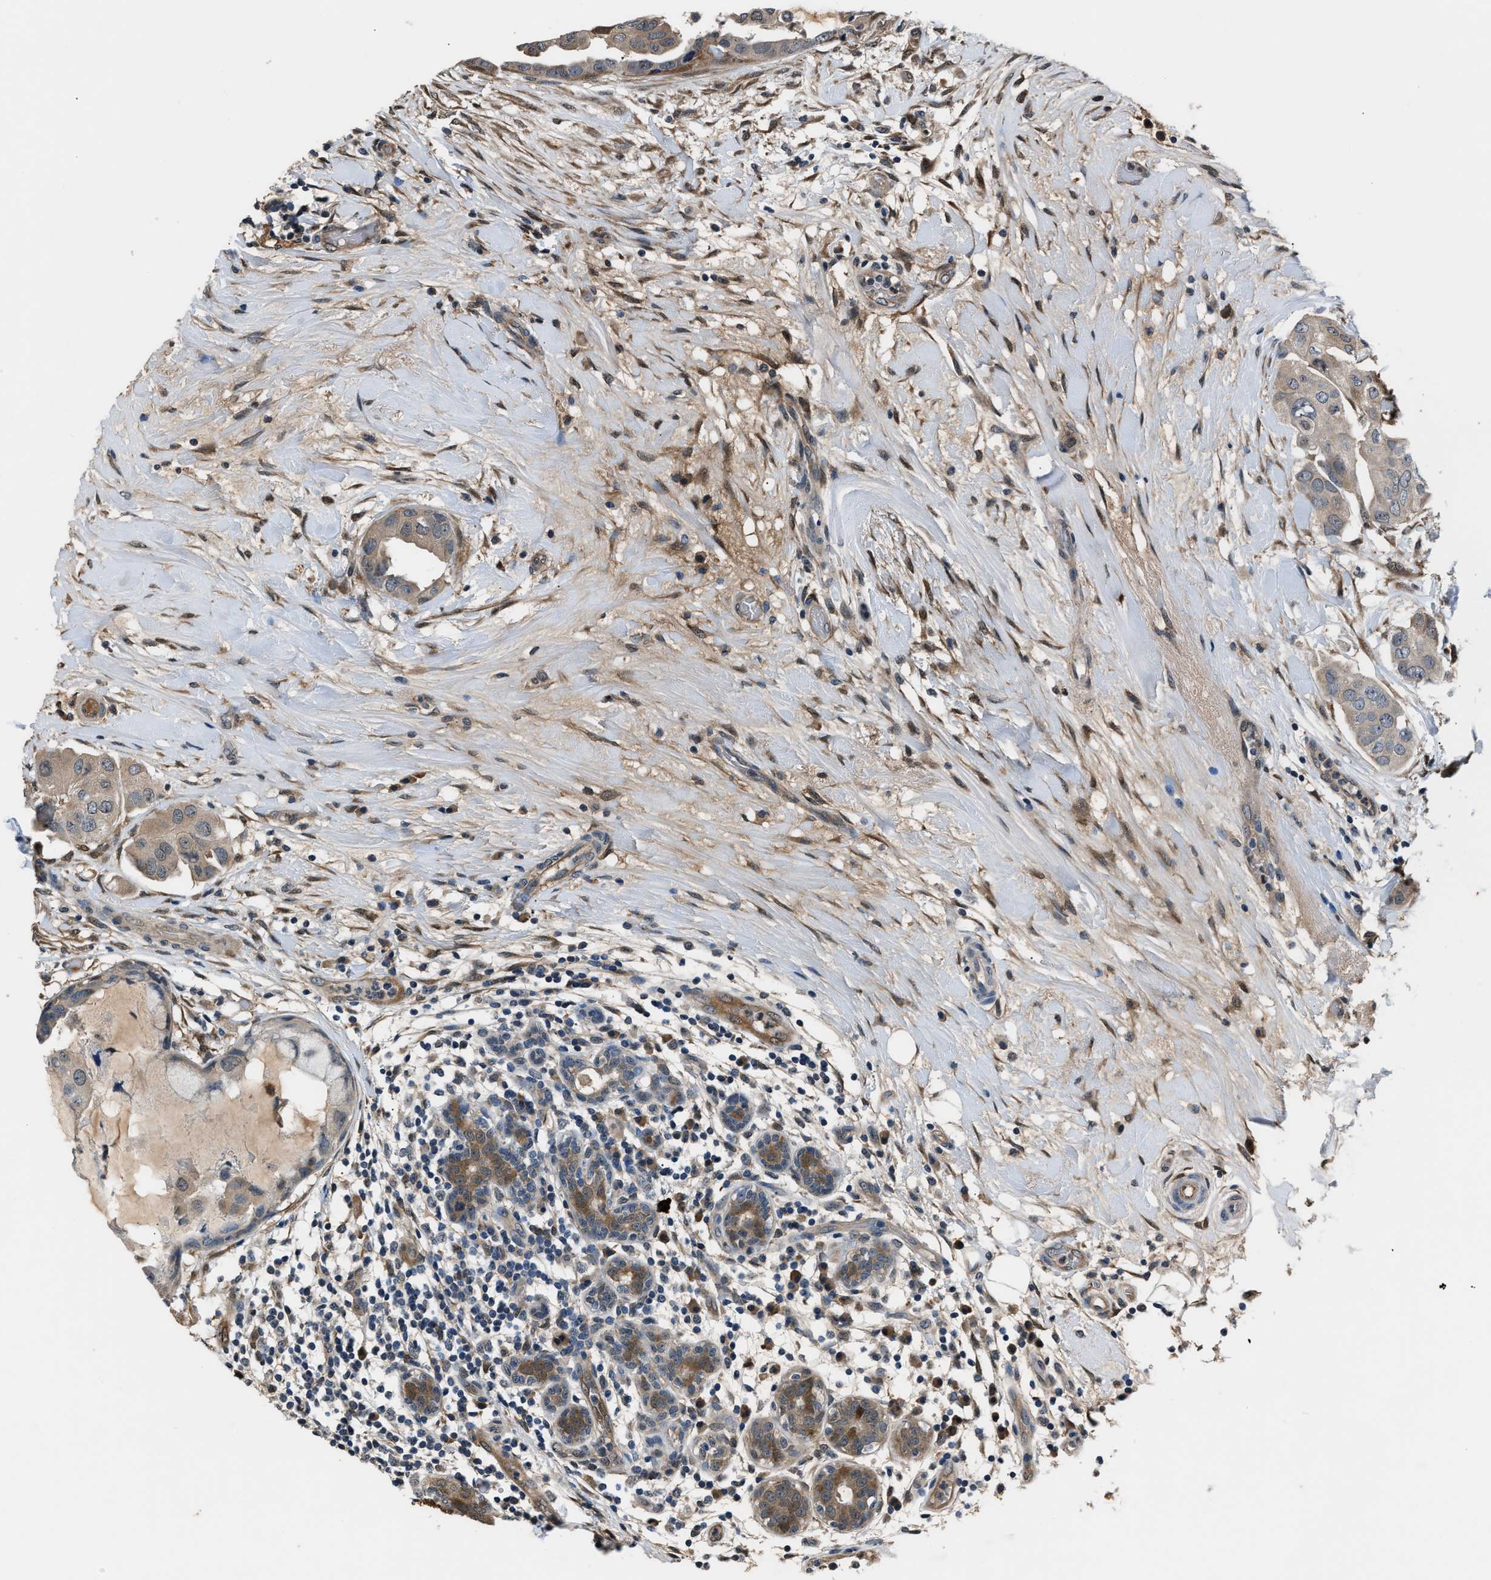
{"staining": {"intensity": "weak", "quantity": ">75%", "location": "cytoplasmic/membranous"}, "tissue": "breast cancer", "cell_type": "Tumor cells", "image_type": "cancer", "snomed": [{"axis": "morphology", "description": "Normal tissue, NOS"}, {"axis": "morphology", "description": "Duct carcinoma"}, {"axis": "topography", "description": "Breast"}], "caption": "Immunohistochemistry image of neoplastic tissue: breast cancer stained using immunohistochemistry exhibits low levels of weak protein expression localized specifically in the cytoplasmic/membranous of tumor cells, appearing as a cytoplasmic/membranous brown color.", "gene": "TP53I3", "patient": {"sex": "female", "age": 40}}